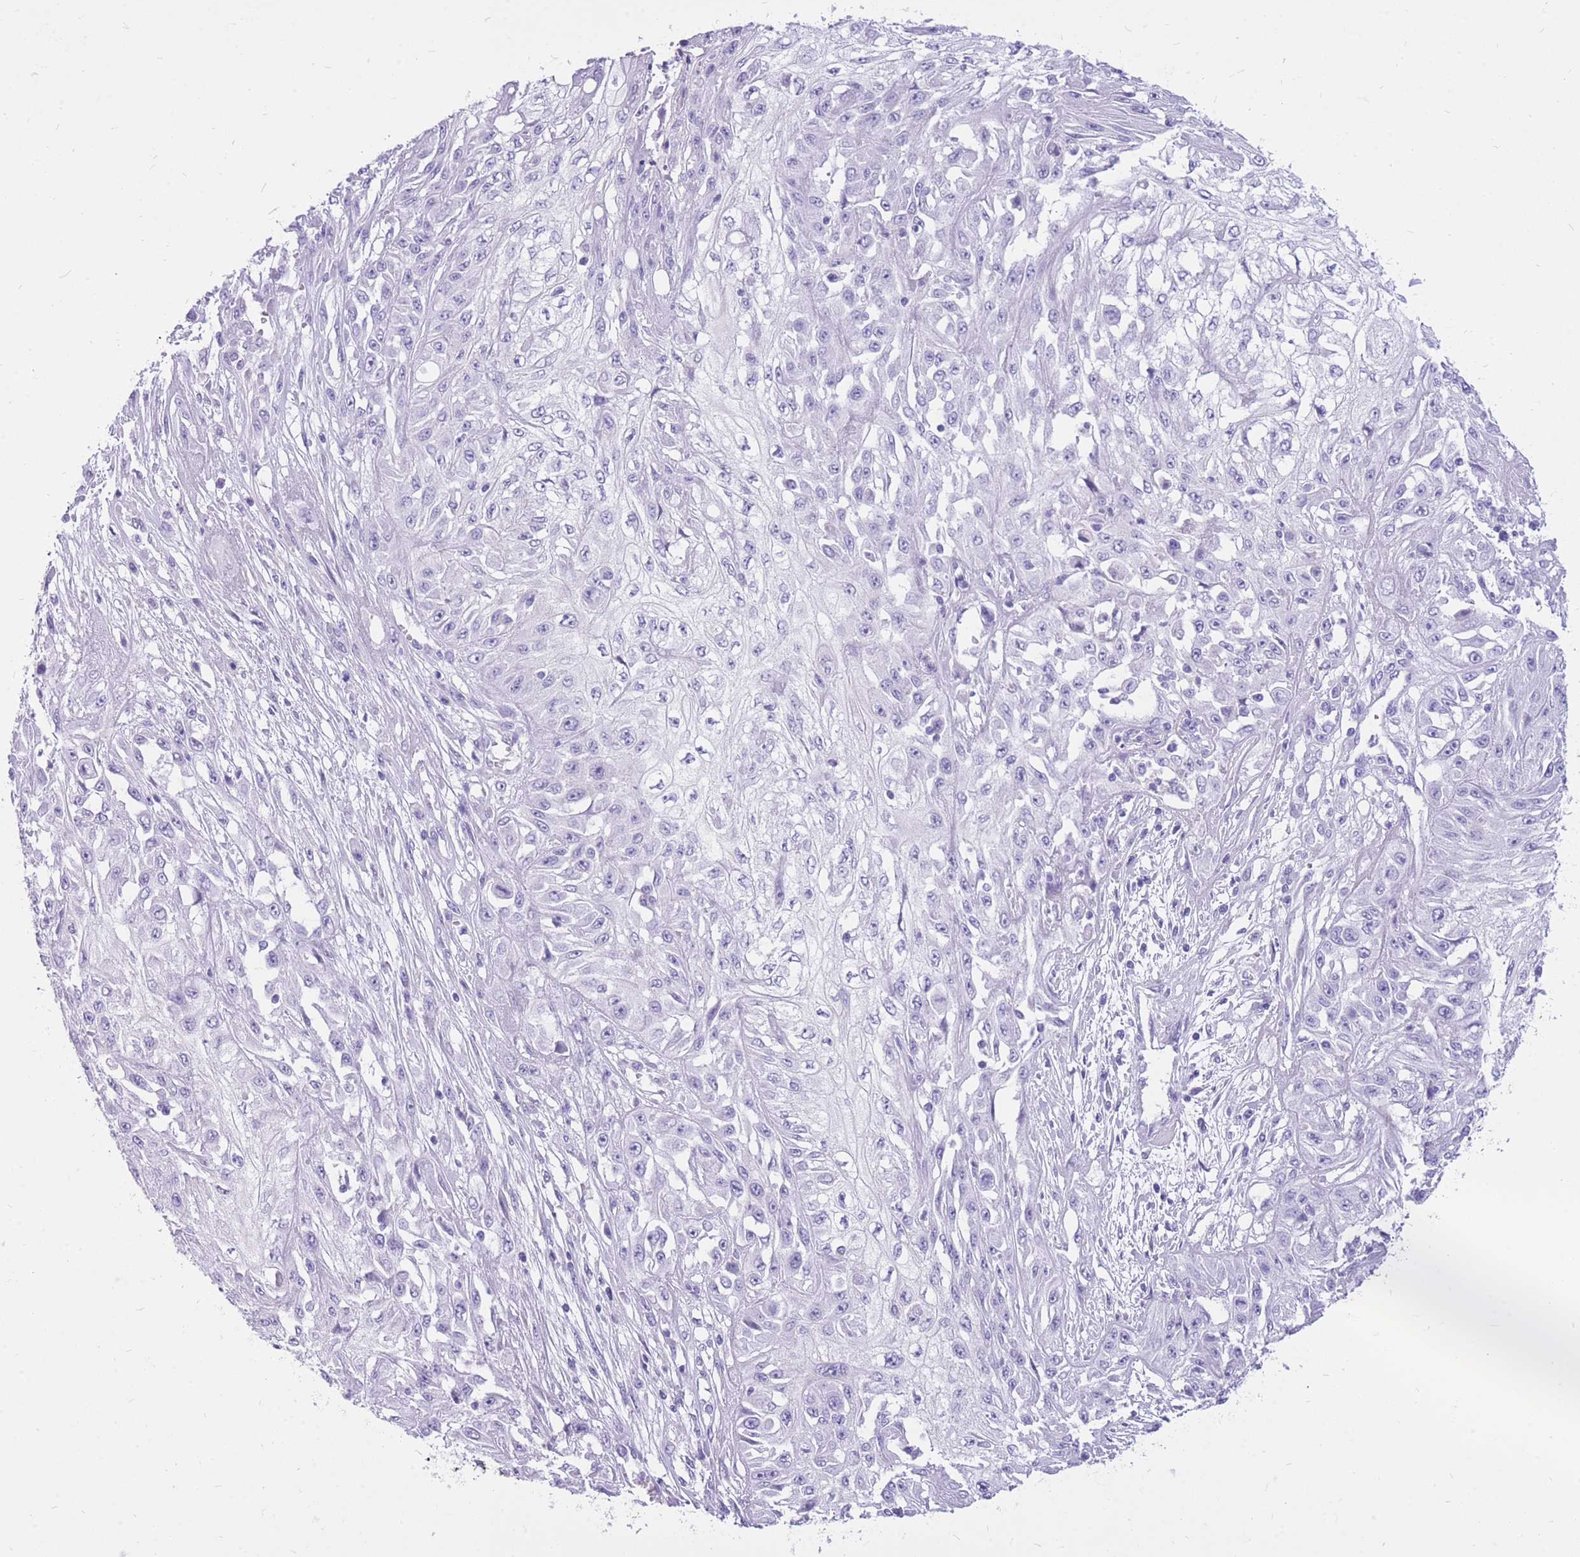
{"staining": {"intensity": "negative", "quantity": "none", "location": "none"}, "tissue": "skin cancer", "cell_type": "Tumor cells", "image_type": "cancer", "snomed": [{"axis": "morphology", "description": "Squamous cell carcinoma, NOS"}, {"axis": "morphology", "description": "Squamous cell carcinoma, metastatic, NOS"}, {"axis": "topography", "description": "Skin"}, {"axis": "topography", "description": "Lymph node"}], "caption": "This is an immunohistochemistry (IHC) image of human skin squamous cell carcinoma. There is no expression in tumor cells.", "gene": "CYP21A2", "patient": {"sex": "male", "age": 75}}